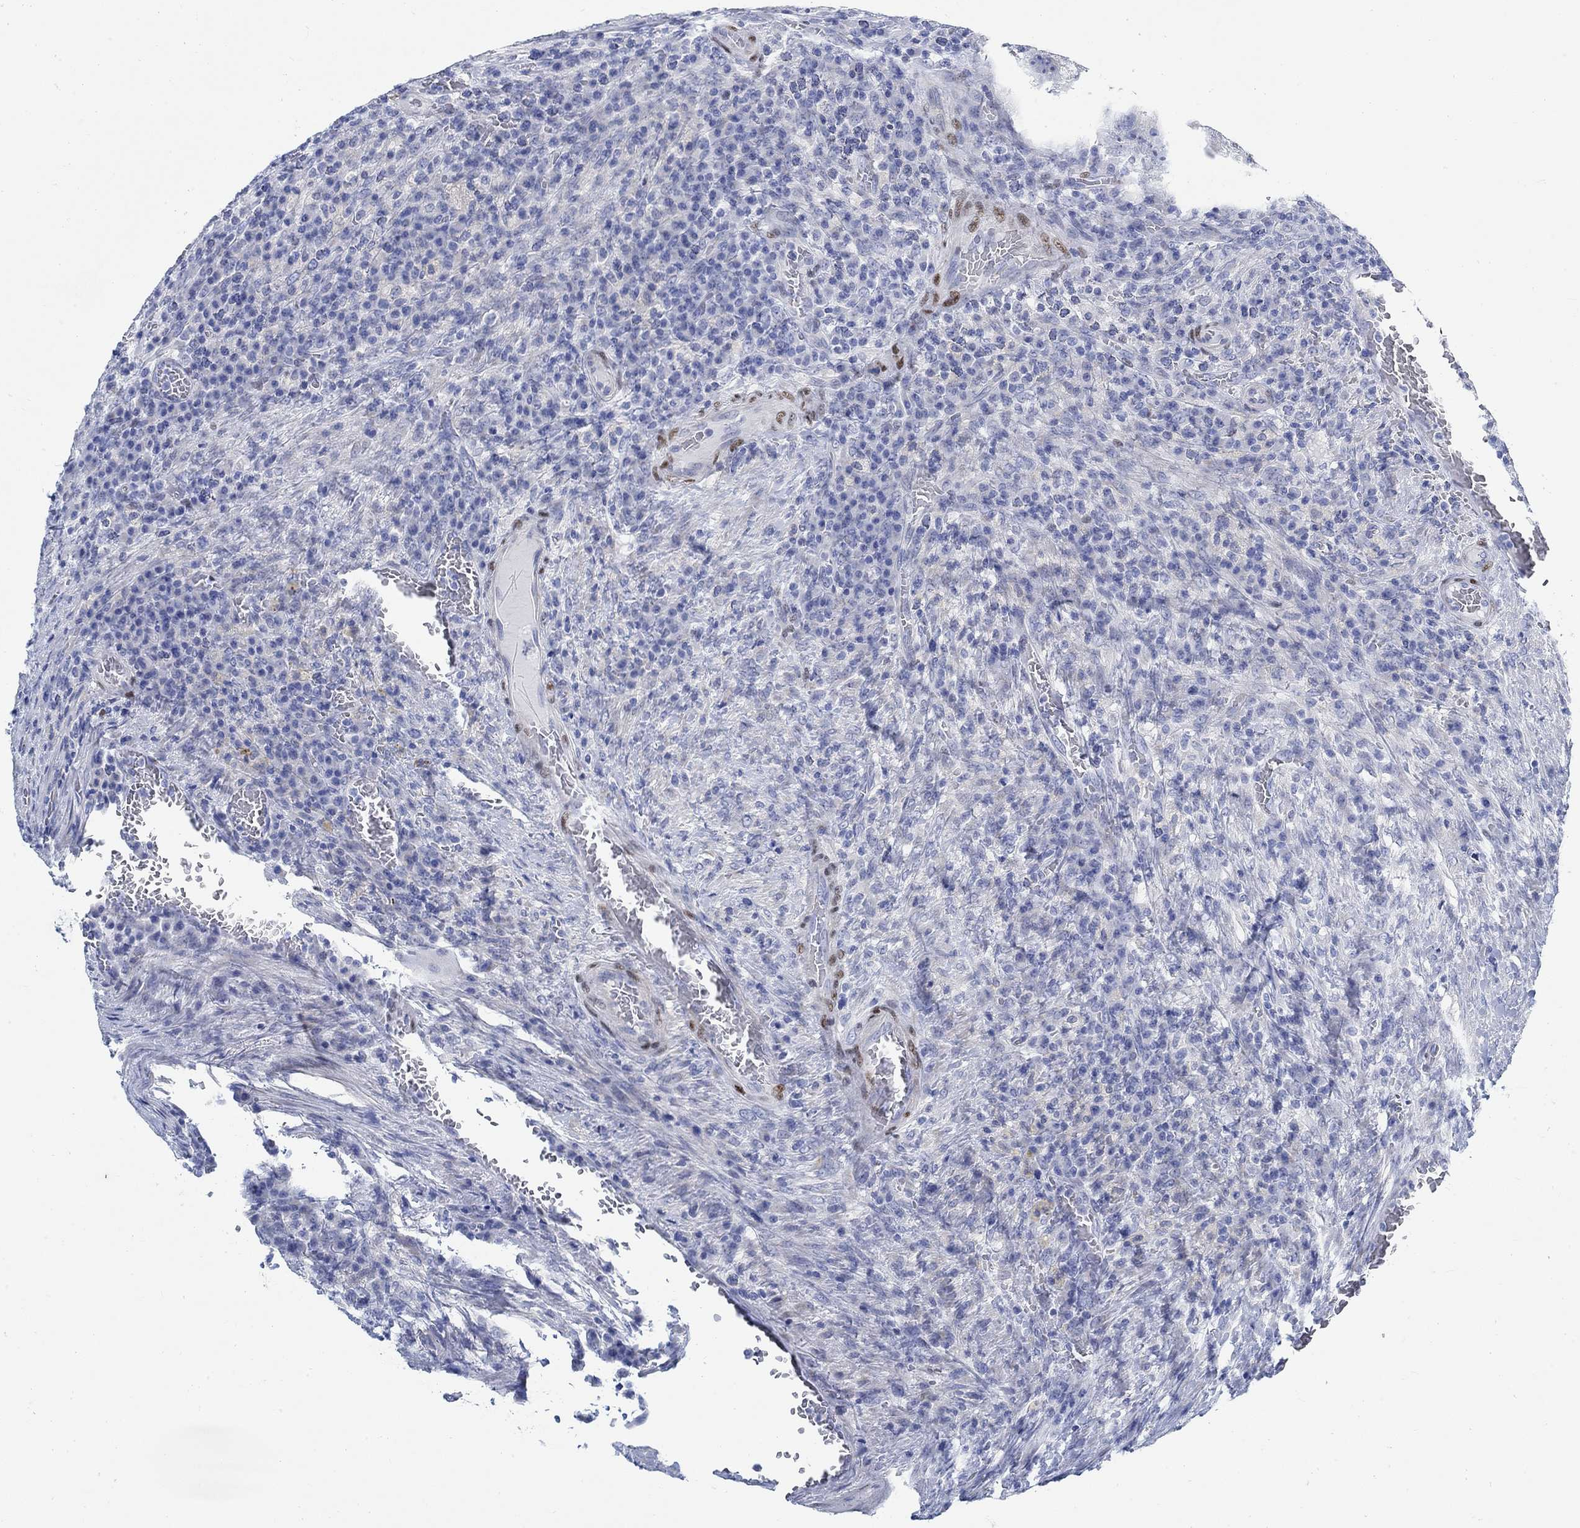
{"staining": {"intensity": "negative", "quantity": "none", "location": "none"}, "tissue": "colorectal cancer", "cell_type": "Tumor cells", "image_type": "cancer", "snomed": [{"axis": "morphology", "description": "Adenocarcinoma, NOS"}, {"axis": "topography", "description": "Colon"}], "caption": "A histopathology image of colorectal adenocarcinoma stained for a protein reveals no brown staining in tumor cells.", "gene": "RBM20", "patient": {"sex": "female", "age": 86}}